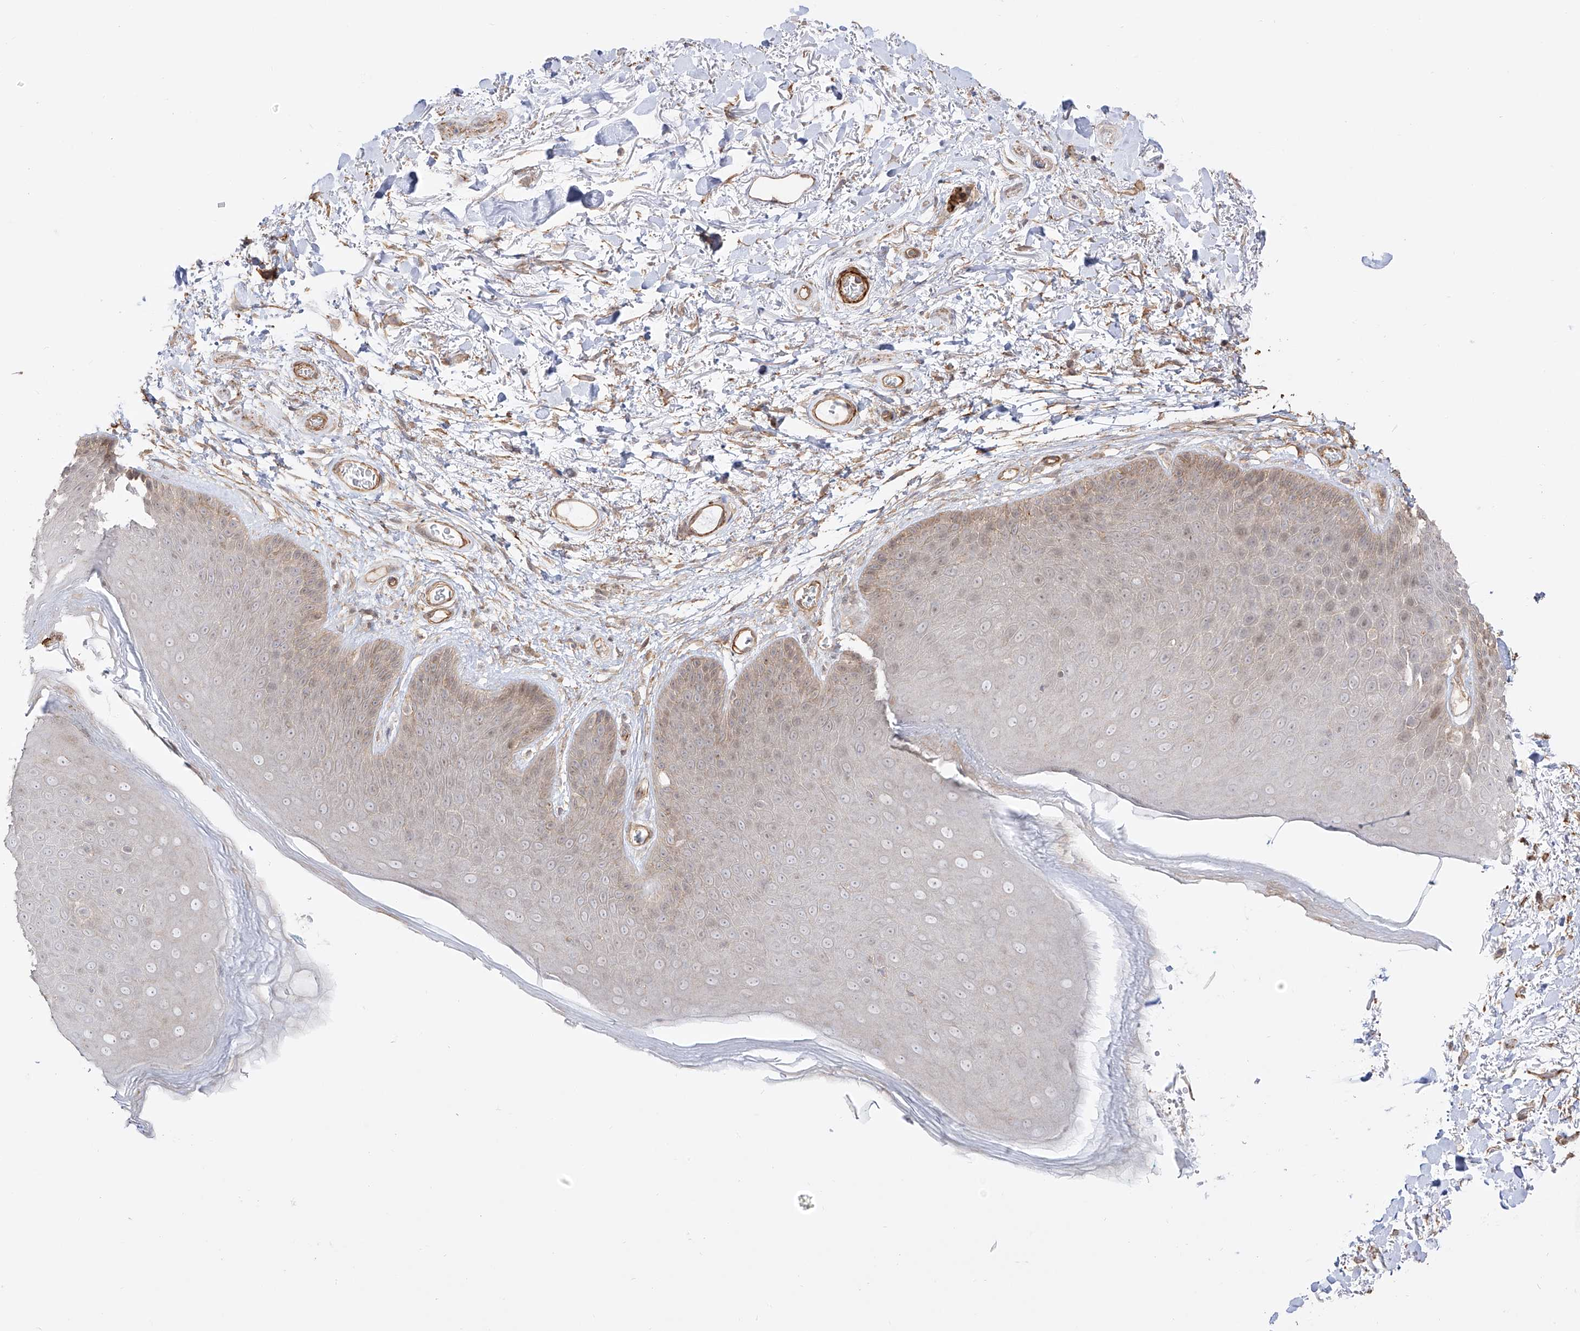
{"staining": {"intensity": "moderate", "quantity": "<25%", "location": "cytoplasmic/membranous"}, "tissue": "skin", "cell_type": "Epidermal cells", "image_type": "normal", "snomed": [{"axis": "morphology", "description": "Normal tissue, NOS"}, {"axis": "topography", "description": "Anal"}], "caption": "Brown immunohistochemical staining in normal skin displays moderate cytoplasmic/membranous staining in approximately <25% of epidermal cells. (DAB (3,3'-diaminobenzidine) IHC, brown staining for protein, blue staining for nuclei).", "gene": "ZNF180", "patient": {"sex": "male", "age": 74}}